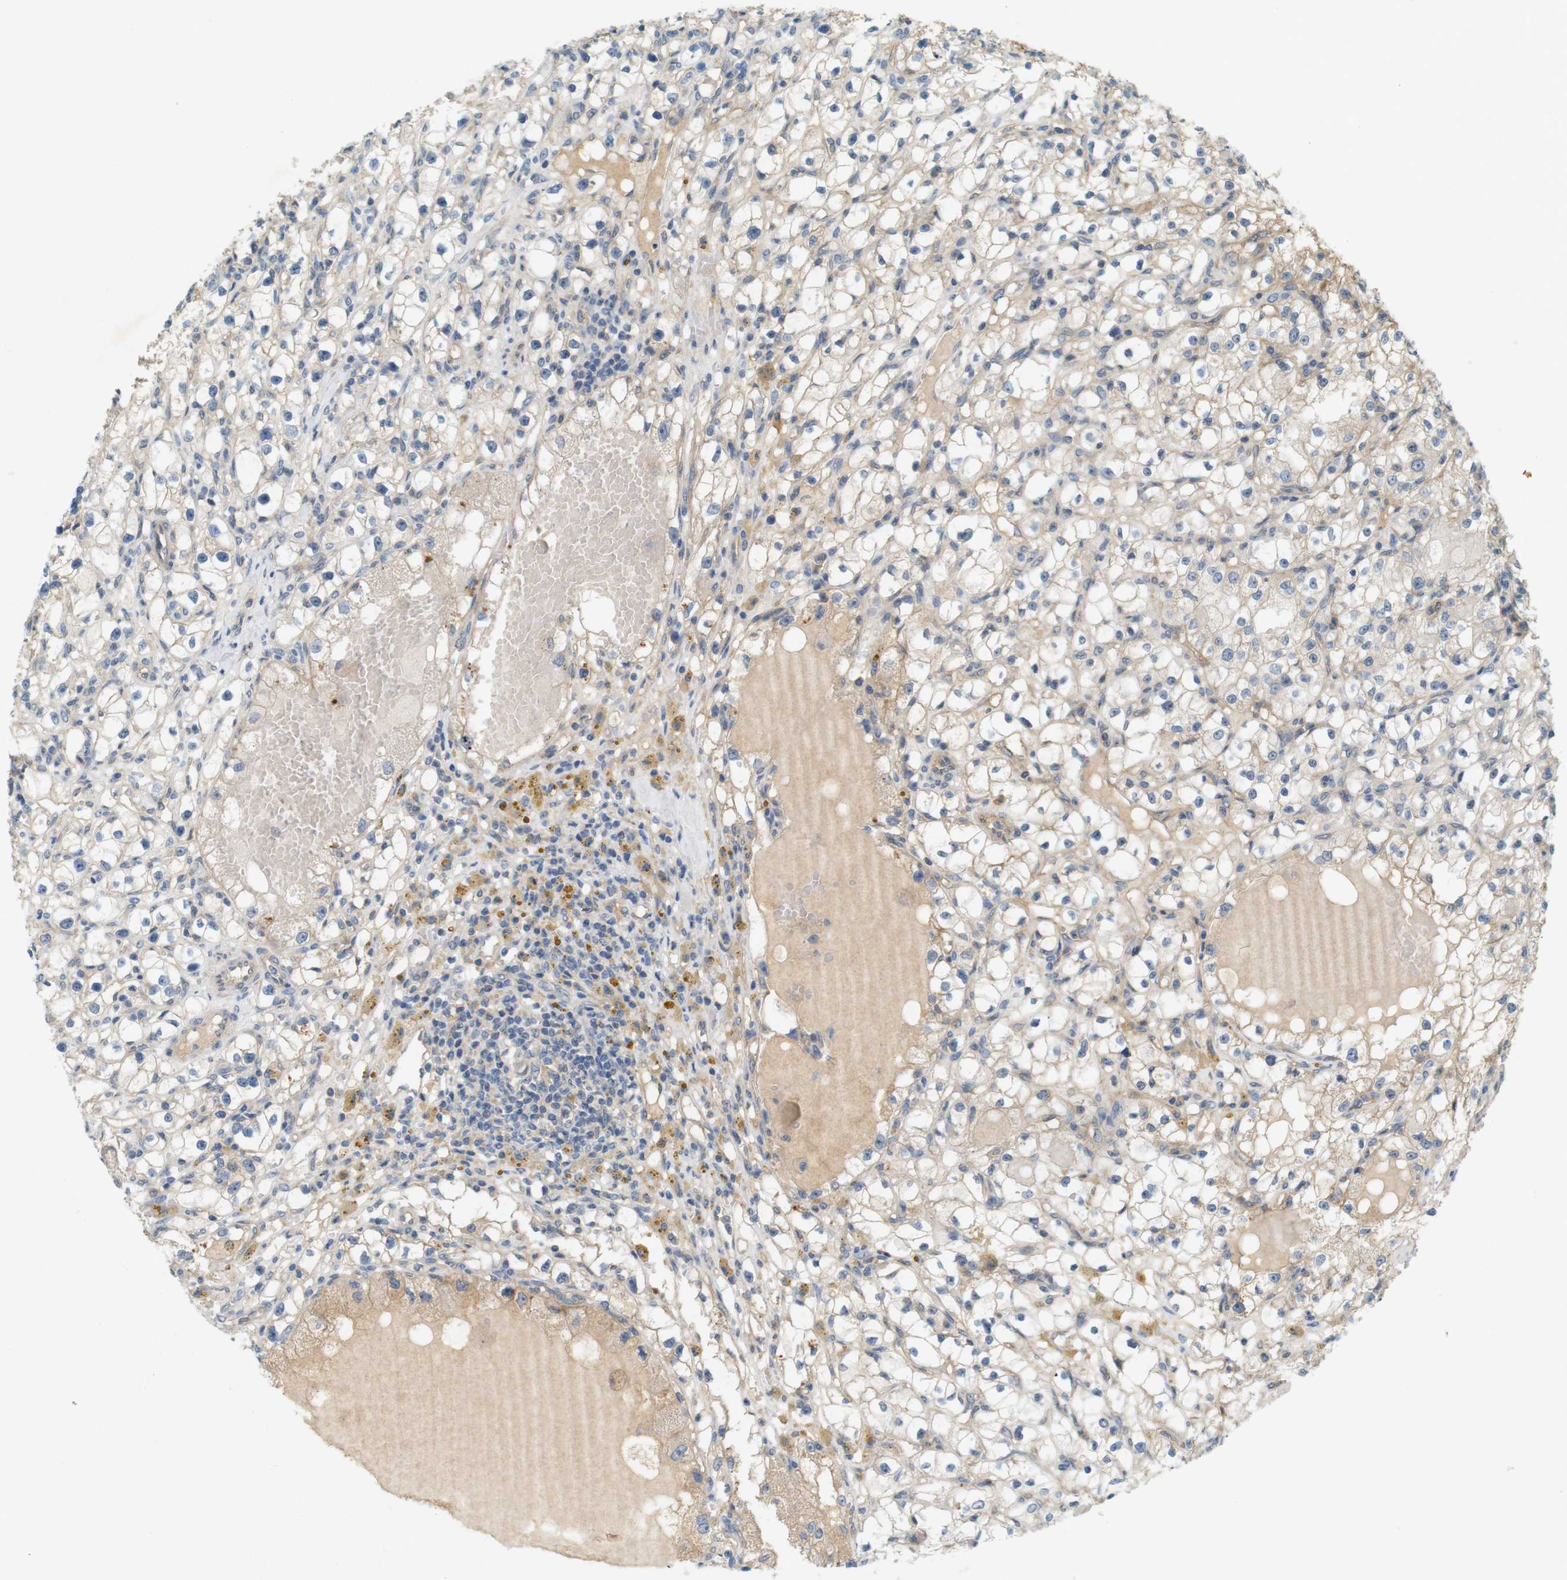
{"staining": {"intensity": "weak", "quantity": "<25%", "location": "cytoplasmic/membranous"}, "tissue": "renal cancer", "cell_type": "Tumor cells", "image_type": "cancer", "snomed": [{"axis": "morphology", "description": "Adenocarcinoma, NOS"}, {"axis": "topography", "description": "Kidney"}], "caption": "Renal cancer (adenocarcinoma) was stained to show a protein in brown. There is no significant expression in tumor cells.", "gene": "PVR", "patient": {"sex": "male", "age": 56}}